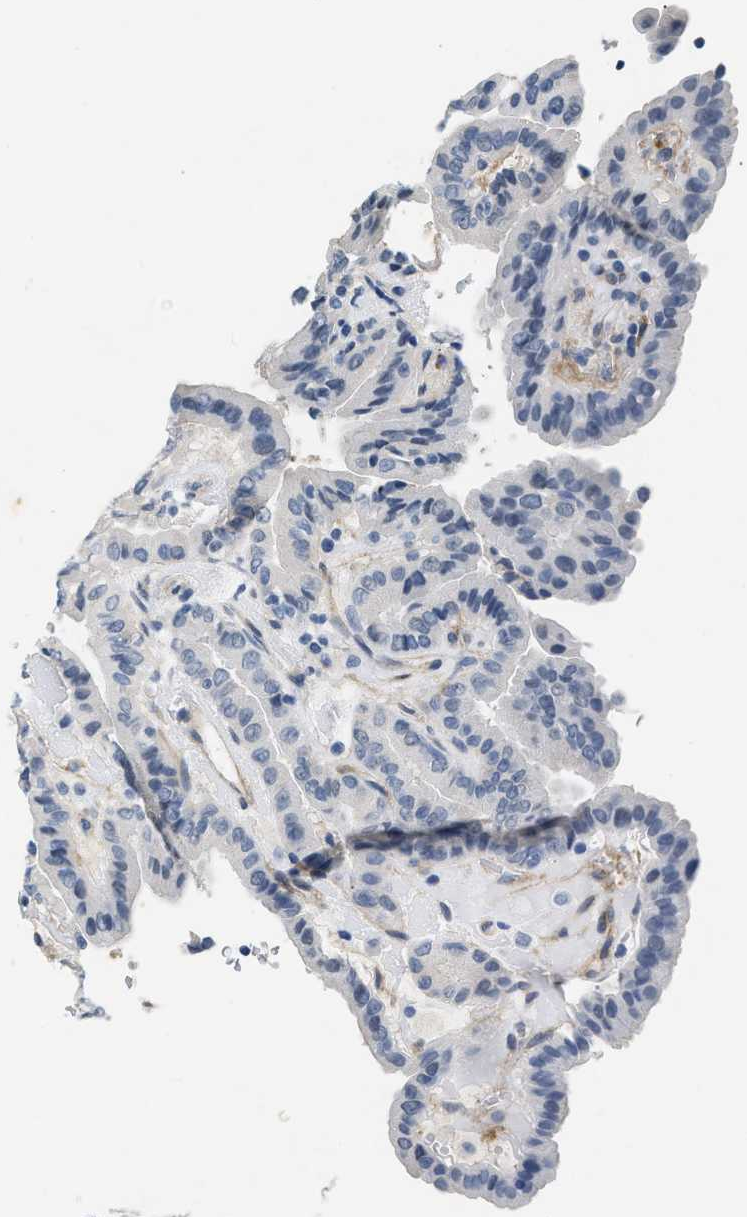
{"staining": {"intensity": "negative", "quantity": "none", "location": "none"}, "tissue": "thyroid cancer", "cell_type": "Tumor cells", "image_type": "cancer", "snomed": [{"axis": "morphology", "description": "Papillary adenocarcinoma, NOS"}, {"axis": "topography", "description": "Thyroid gland"}], "caption": "This is a histopathology image of IHC staining of thyroid cancer, which shows no expression in tumor cells.", "gene": "PDGFRA", "patient": {"sex": "male", "age": 33}}